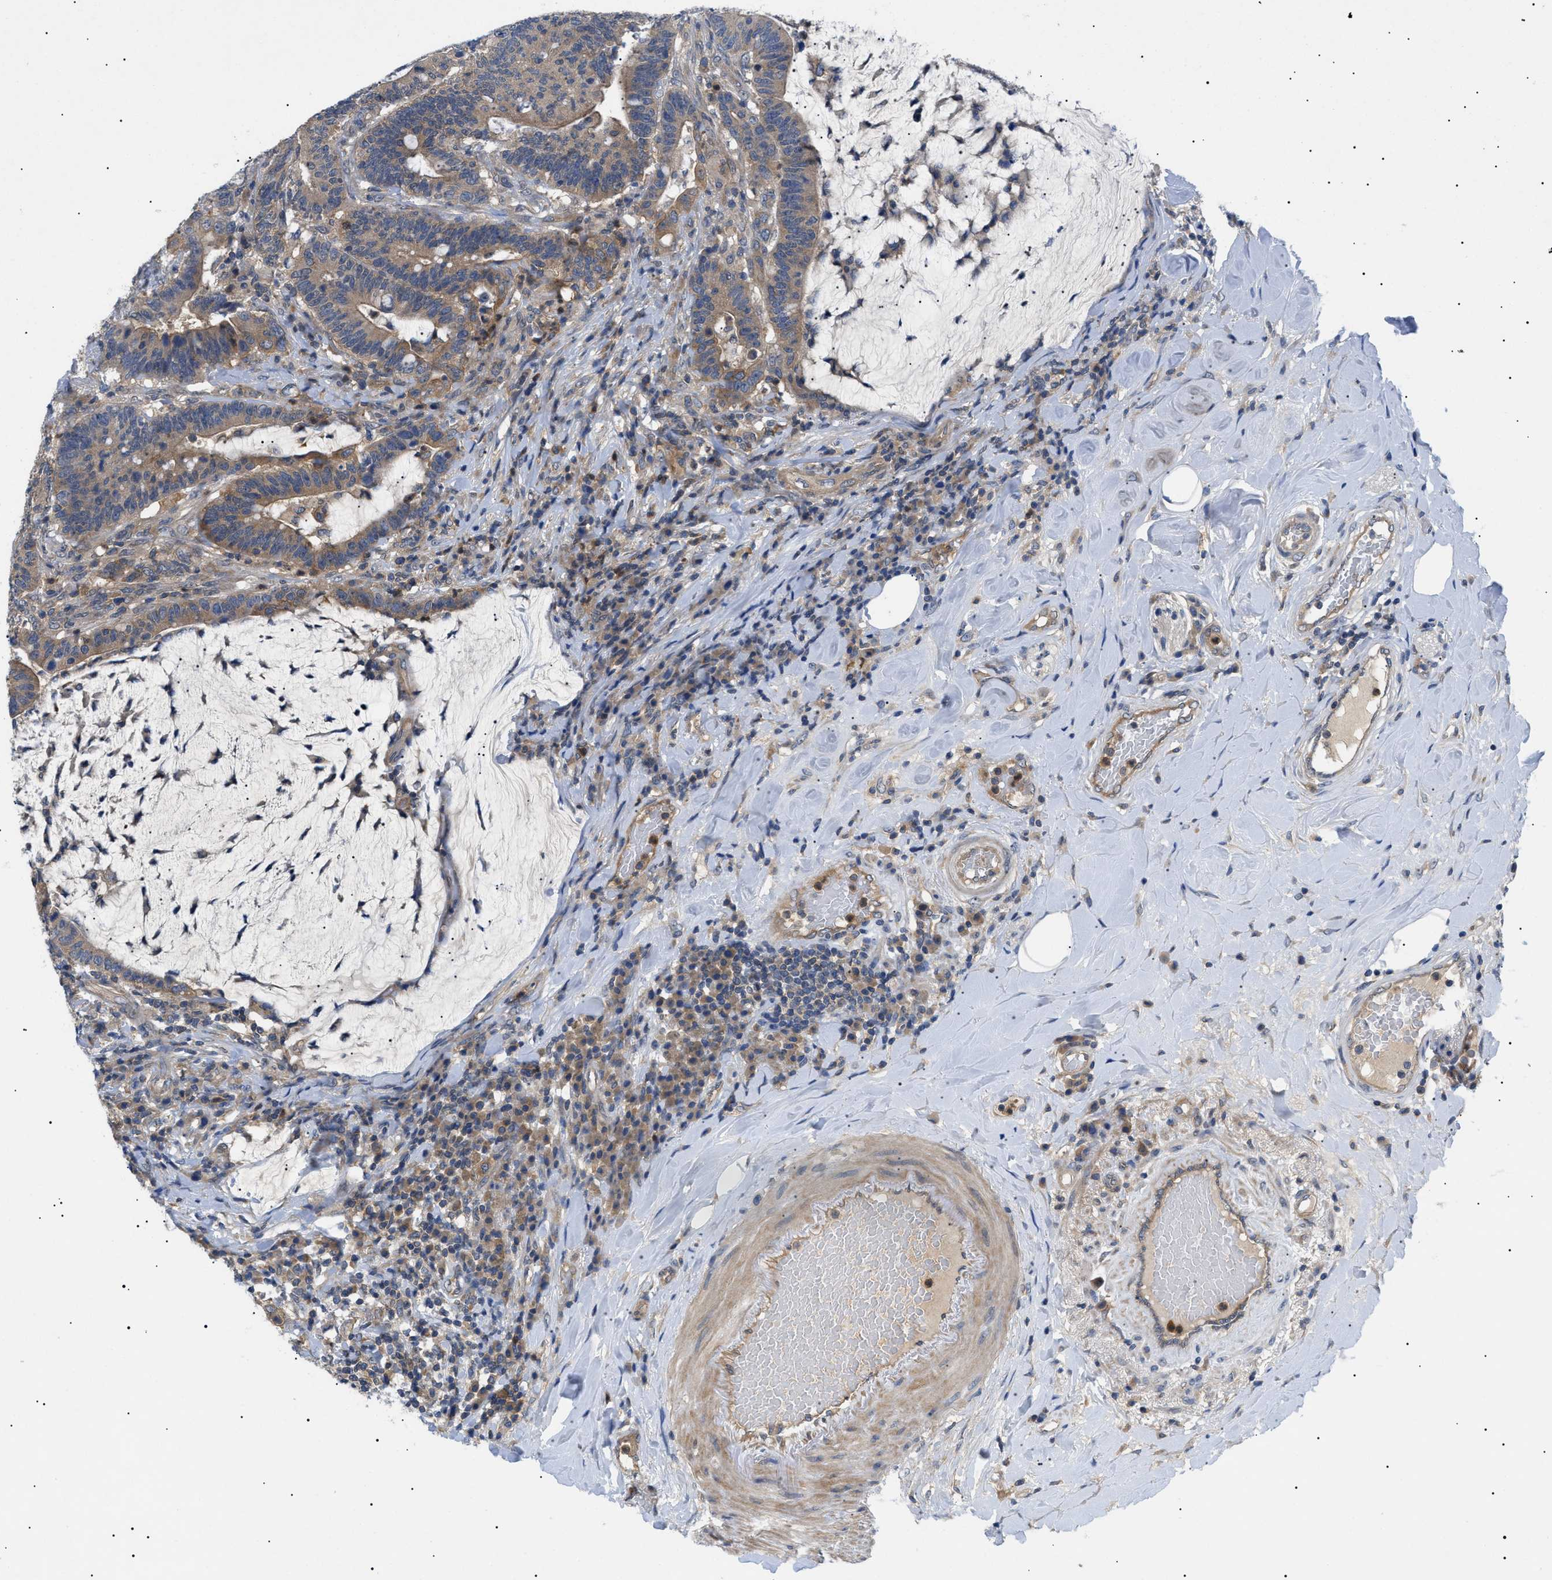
{"staining": {"intensity": "moderate", "quantity": ">75%", "location": "cytoplasmic/membranous"}, "tissue": "colorectal cancer", "cell_type": "Tumor cells", "image_type": "cancer", "snomed": [{"axis": "morphology", "description": "Normal tissue, NOS"}, {"axis": "morphology", "description": "Adenocarcinoma, NOS"}, {"axis": "topography", "description": "Colon"}], "caption": "This image reveals colorectal adenocarcinoma stained with immunohistochemistry to label a protein in brown. The cytoplasmic/membranous of tumor cells show moderate positivity for the protein. Nuclei are counter-stained blue.", "gene": "RIPK1", "patient": {"sex": "female", "age": 66}}